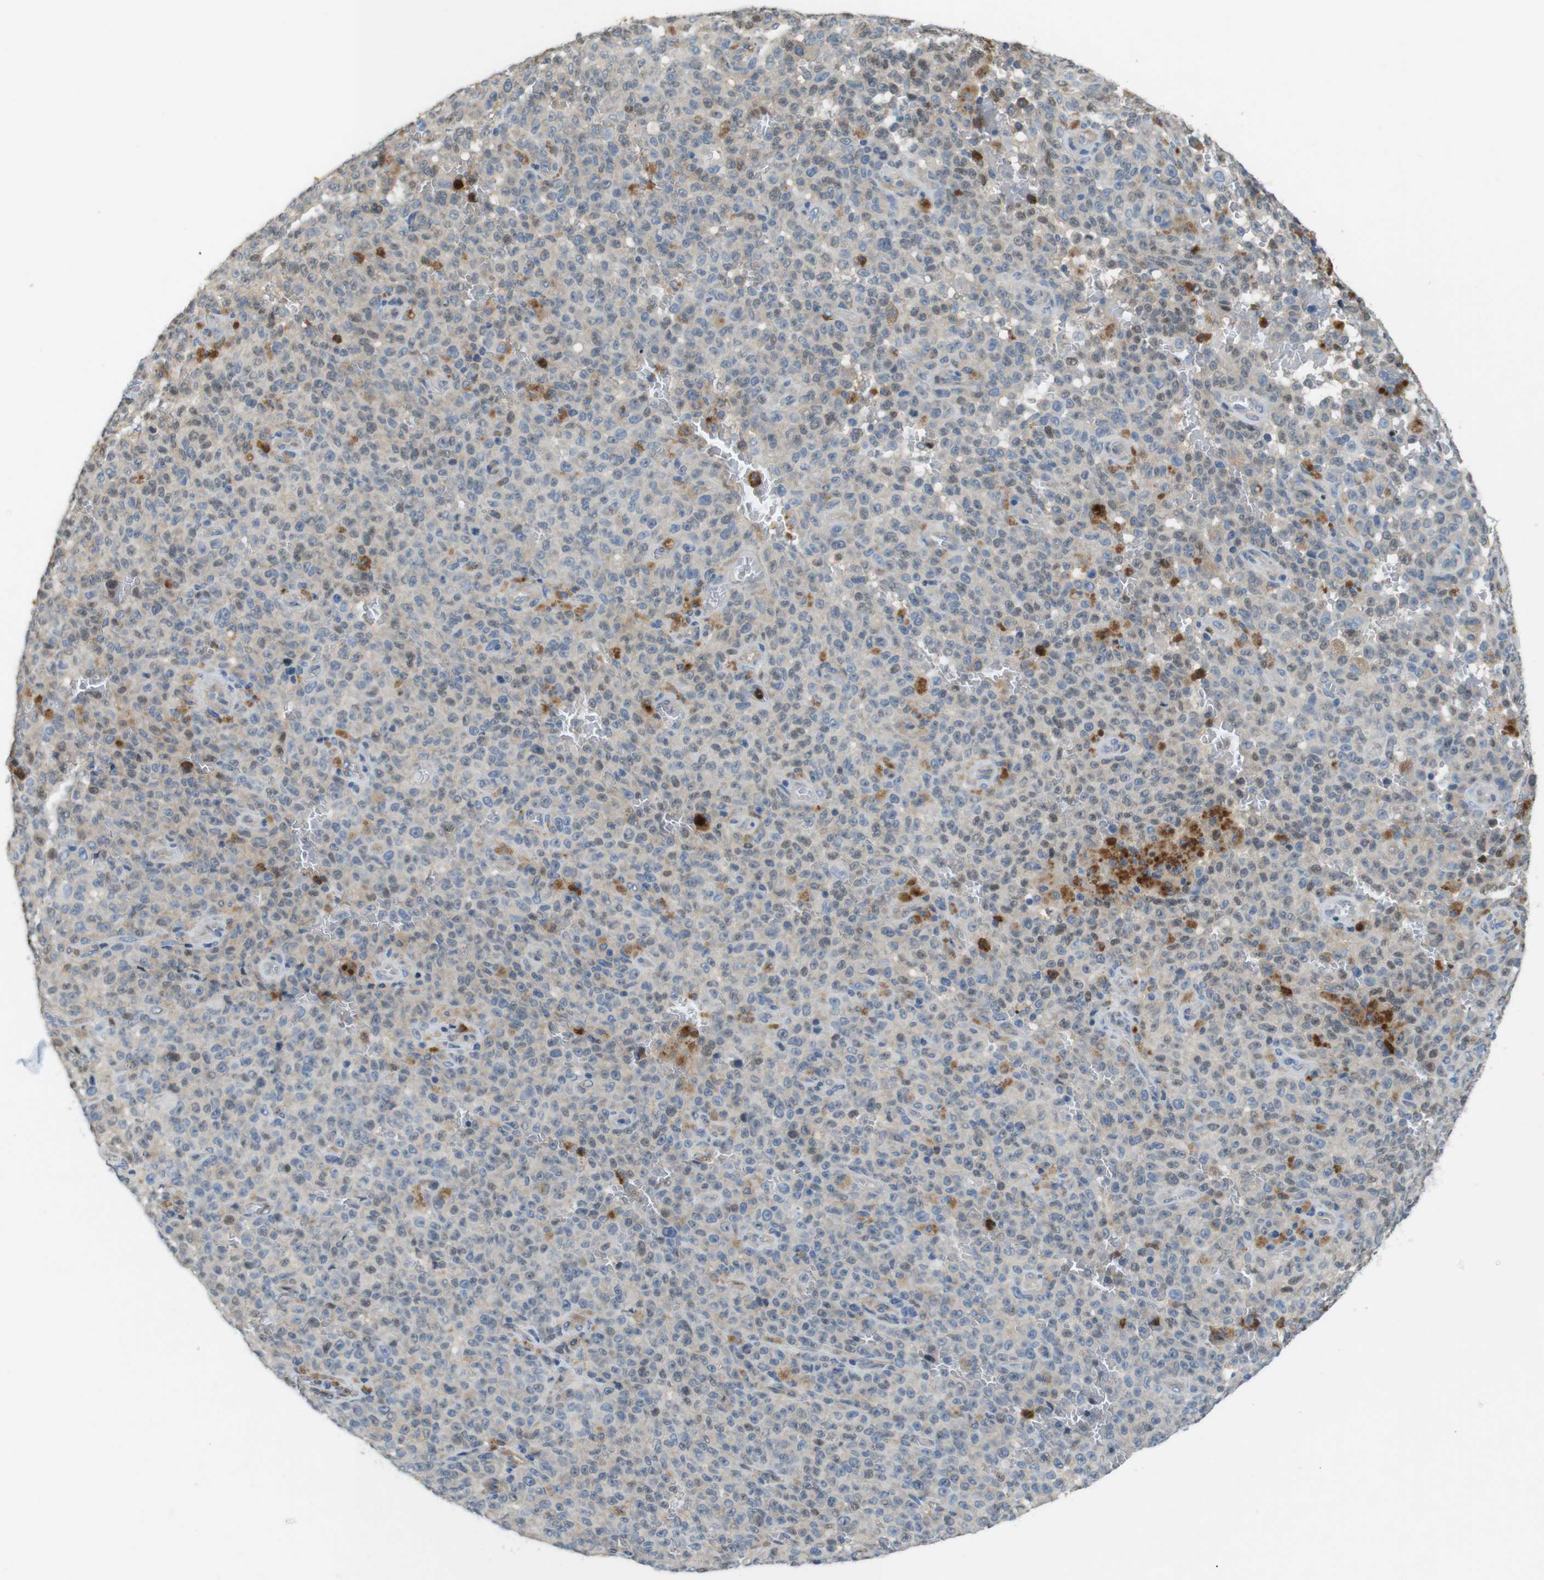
{"staining": {"intensity": "negative", "quantity": "none", "location": "none"}, "tissue": "melanoma", "cell_type": "Tumor cells", "image_type": "cancer", "snomed": [{"axis": "morphology", "description": "Malignant melanoma, NOS"}, {"axis": "topography", "description": "Skin"}], "caption": "Protein analysis of malignant melanoma exhibits no significant expression in tumor cells.", "gene": "PCDH10", "patient": {"sex": "female", "age": 82}}